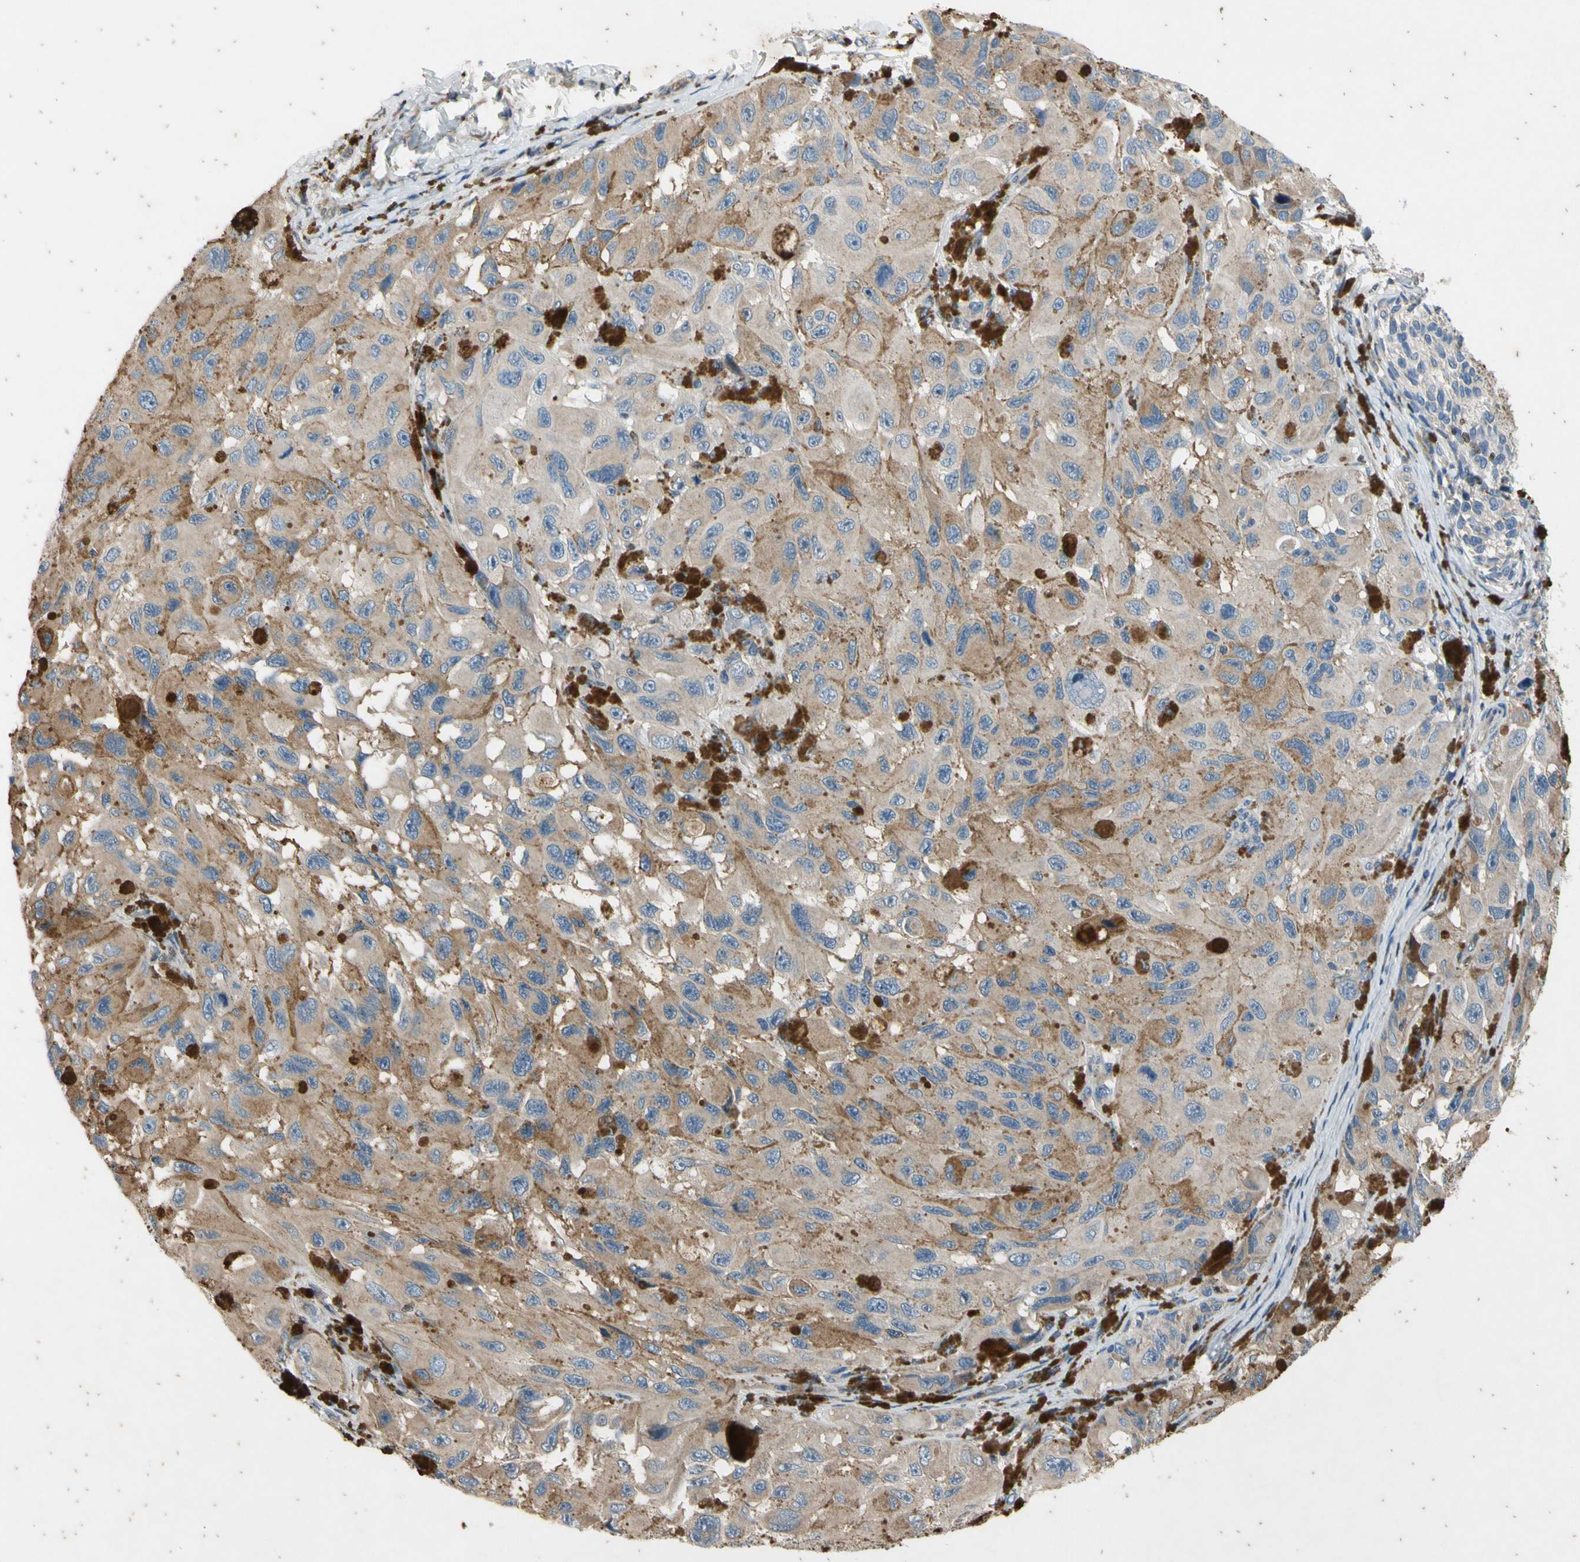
{"staining": {"intensity": "weak", "quantity": ">75%", "location": "cytoplasmic/membranous"}, "tissue": "melanoma", "cell_type": "Tumor cells", "image_type": "cancer", "snomed": [{"axis": "morphology", "description": "Malignant melanoma, NOS"}, {"axis": "topography", "description": "Skin"}], "caption": "Protein positivity by immunohistochemistry exhibits weak cytoplasmic/membranous positivity in approximately >75% of tumor cells in malignant melanoma. The protein is shown in brown color, while the nuclei are stained blue.", "gene": "TBX21", "patient": {"sex": "female", "age": 73}}